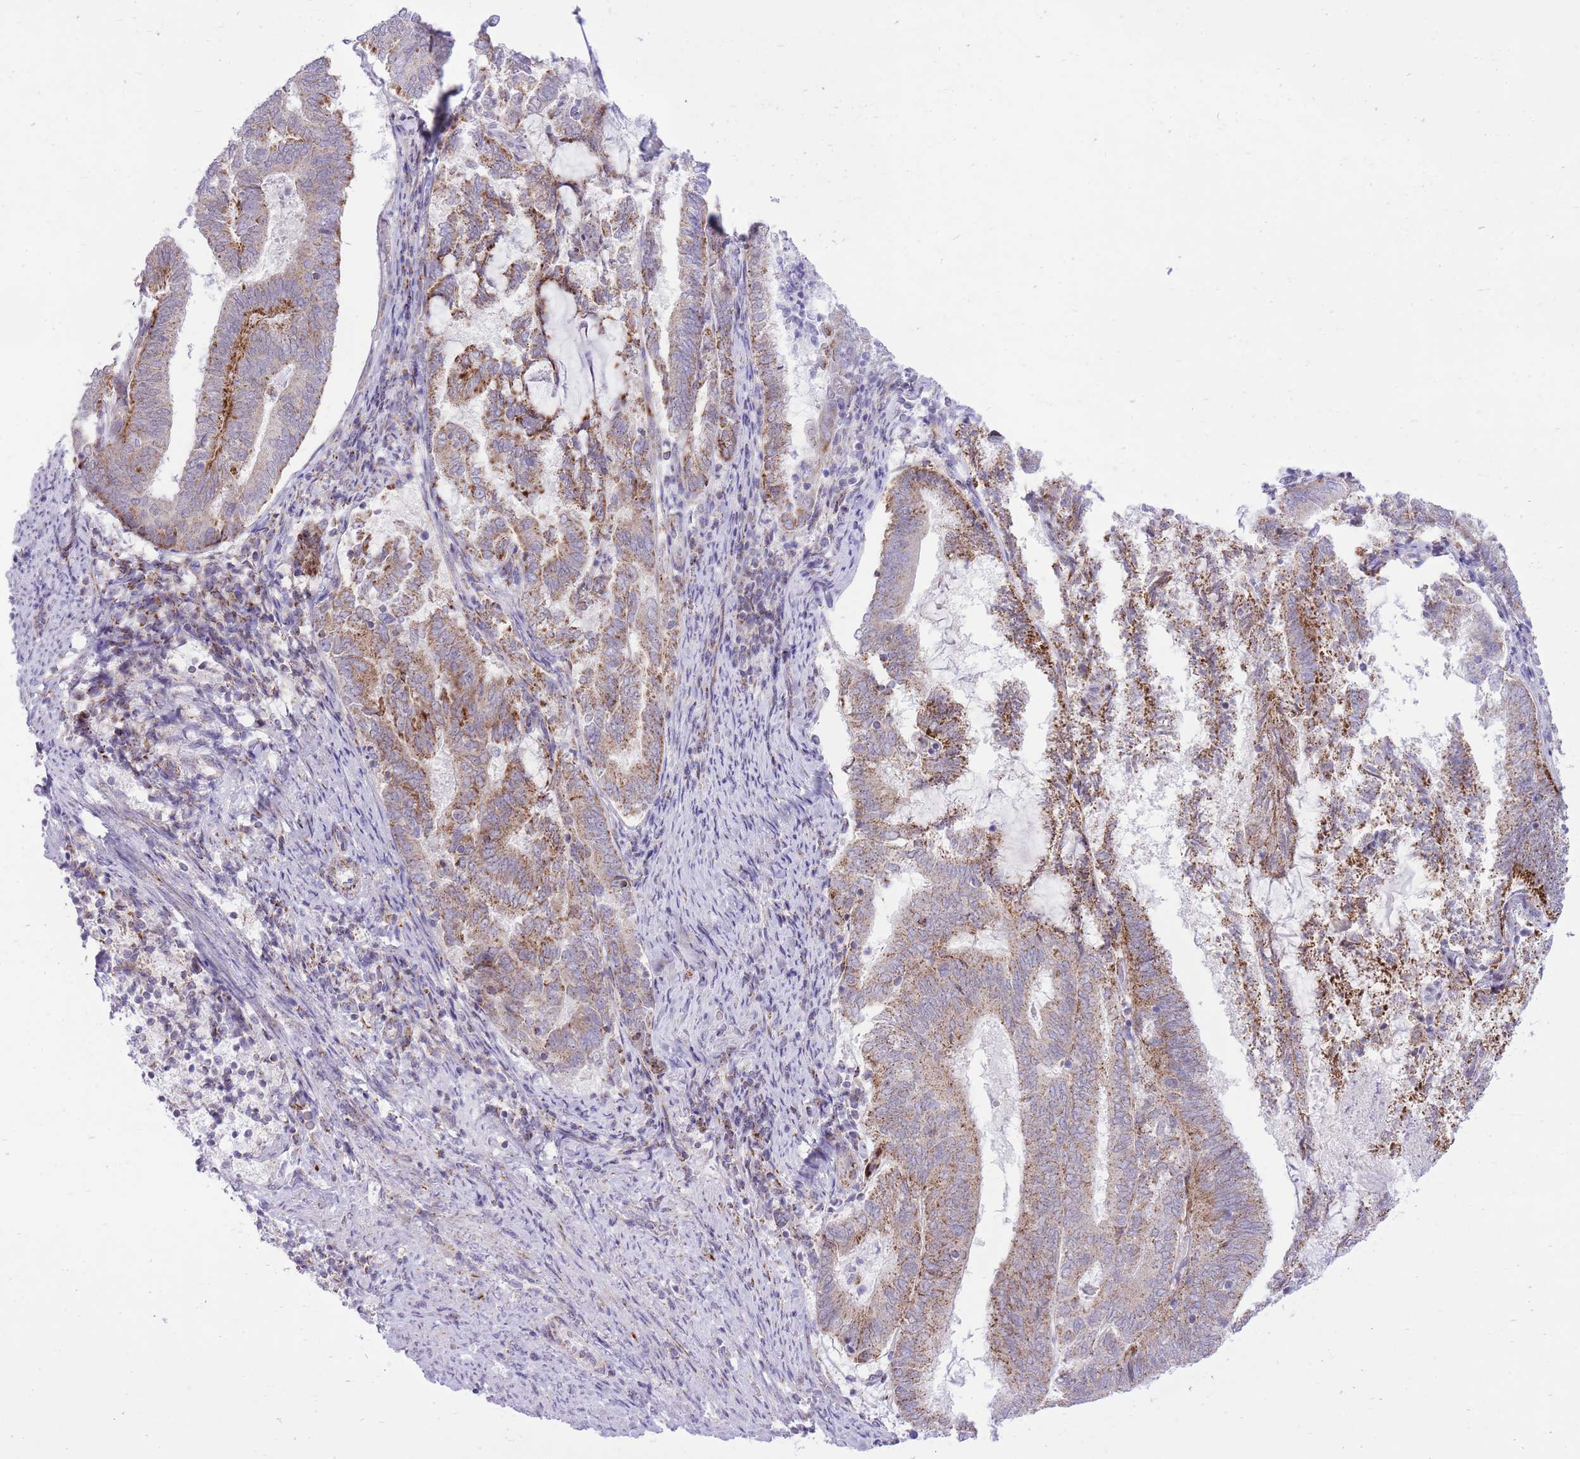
{"staining": {"intensity": "moderate", "quantity": ">75%", "location": "cytoplasmic/membranous"}, "tissue": "endometrial cancer", "cell_type": "Tumor cells", "image_type": "cancer", "snomed": [{"axis": "morphology", "description": "Adenocarcinoma, NOS"}, {"axis": "topography", "description": "Endometrium"}], "caption": "Endometrial adenocarcinoma tissue shows moderate cytoplasmic/membranous expression in about >75% of tumor cells (IHC, brightfield microscopy, high magnification).", "gene": "DENND2D", "patient": {"sex": "female", "age": 80}}